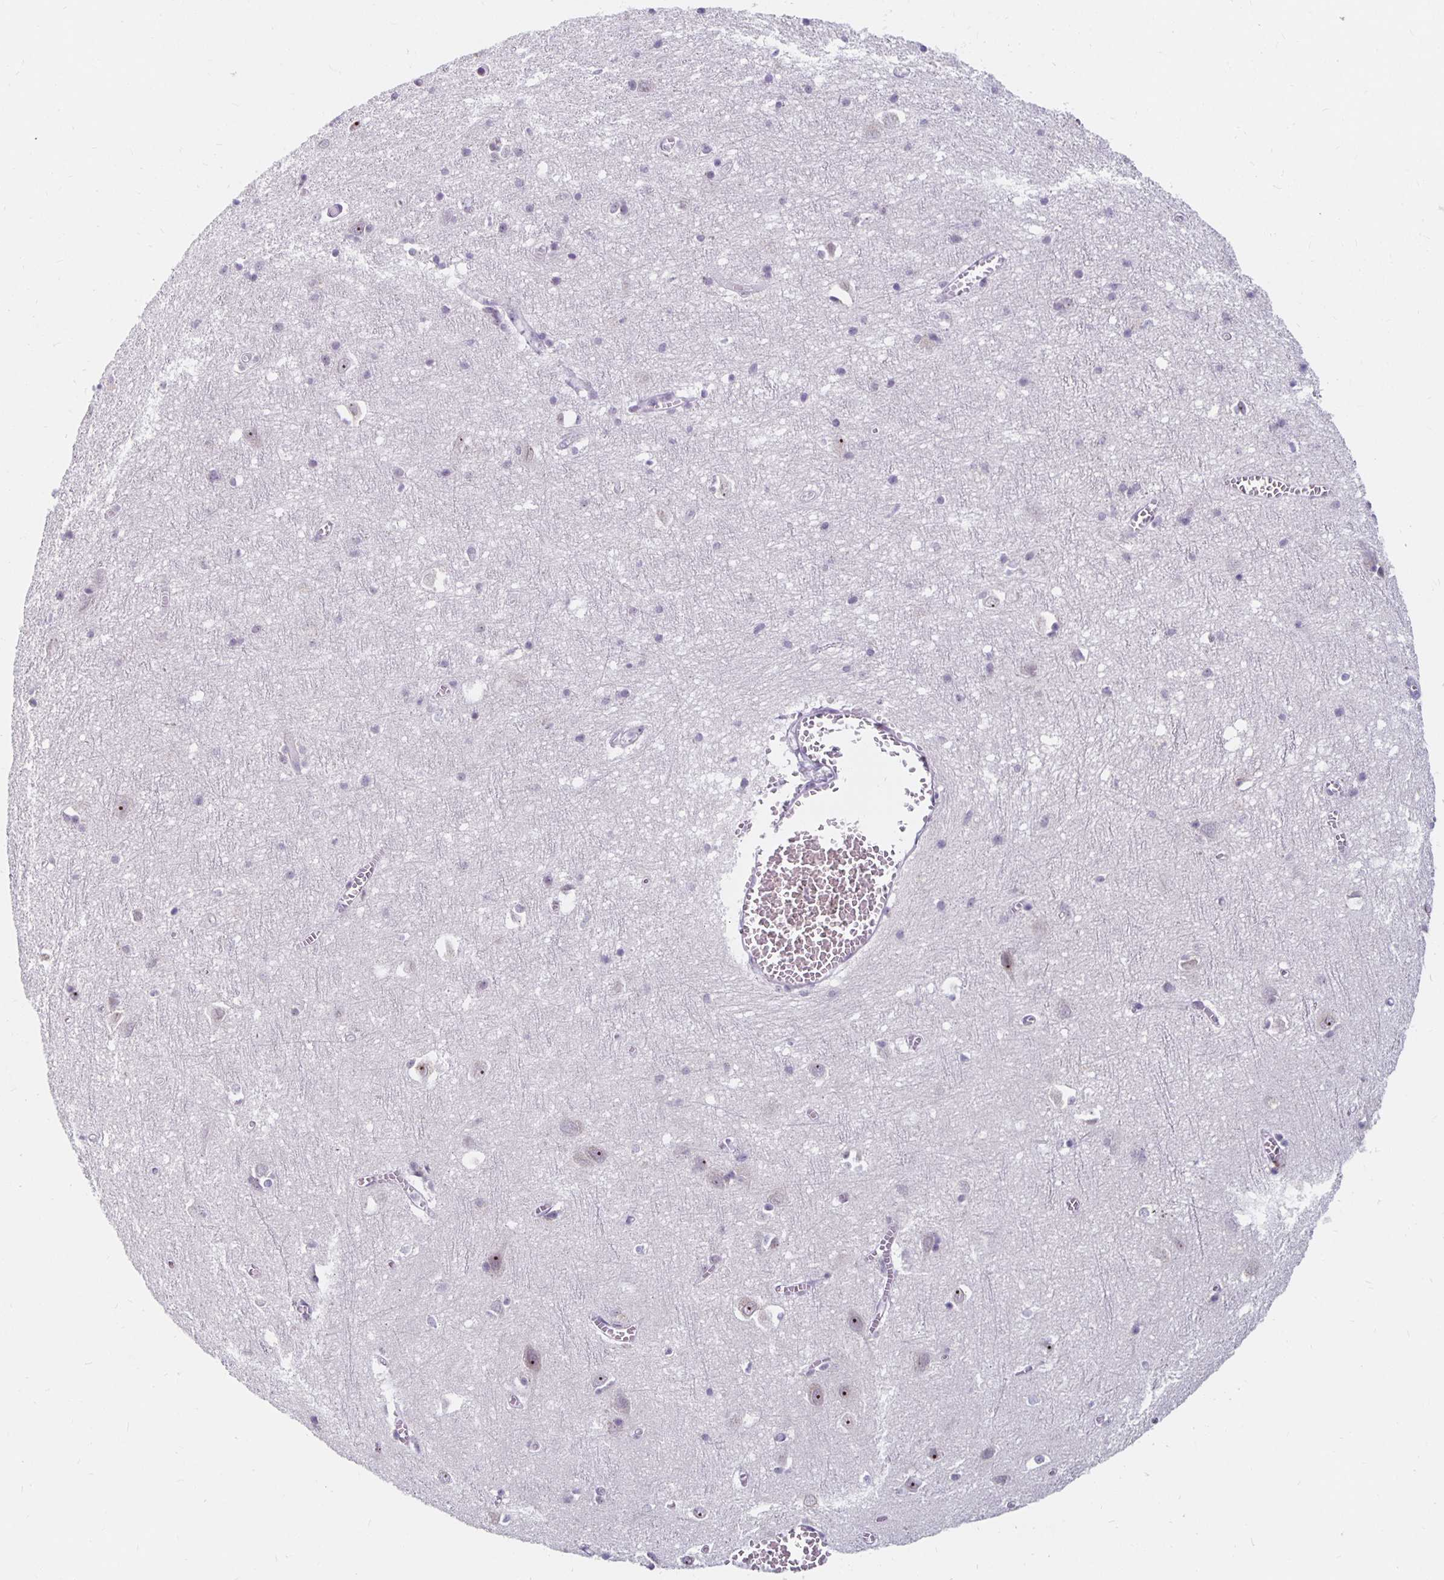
{"staining": {"intensity": "negative", "quantity": "none", "location": "none"}, "tissue": "cerebral cortex", "cell_type": "Endothelial cells", "image_type": "normal", "snomed": [{"axis": "morphology", "description": "Normal tissue, NOS"}, {"axis": "topography", "description": "Cerebral cortex"}], "caption": "IHC micrograph of benign cerebral cortex: human cerebral cortex stained with DAB exhibits no significant protein positivity in endothelial cells.", "gene": "NUP85", "patient": {"sex": "male", "age": 70}}